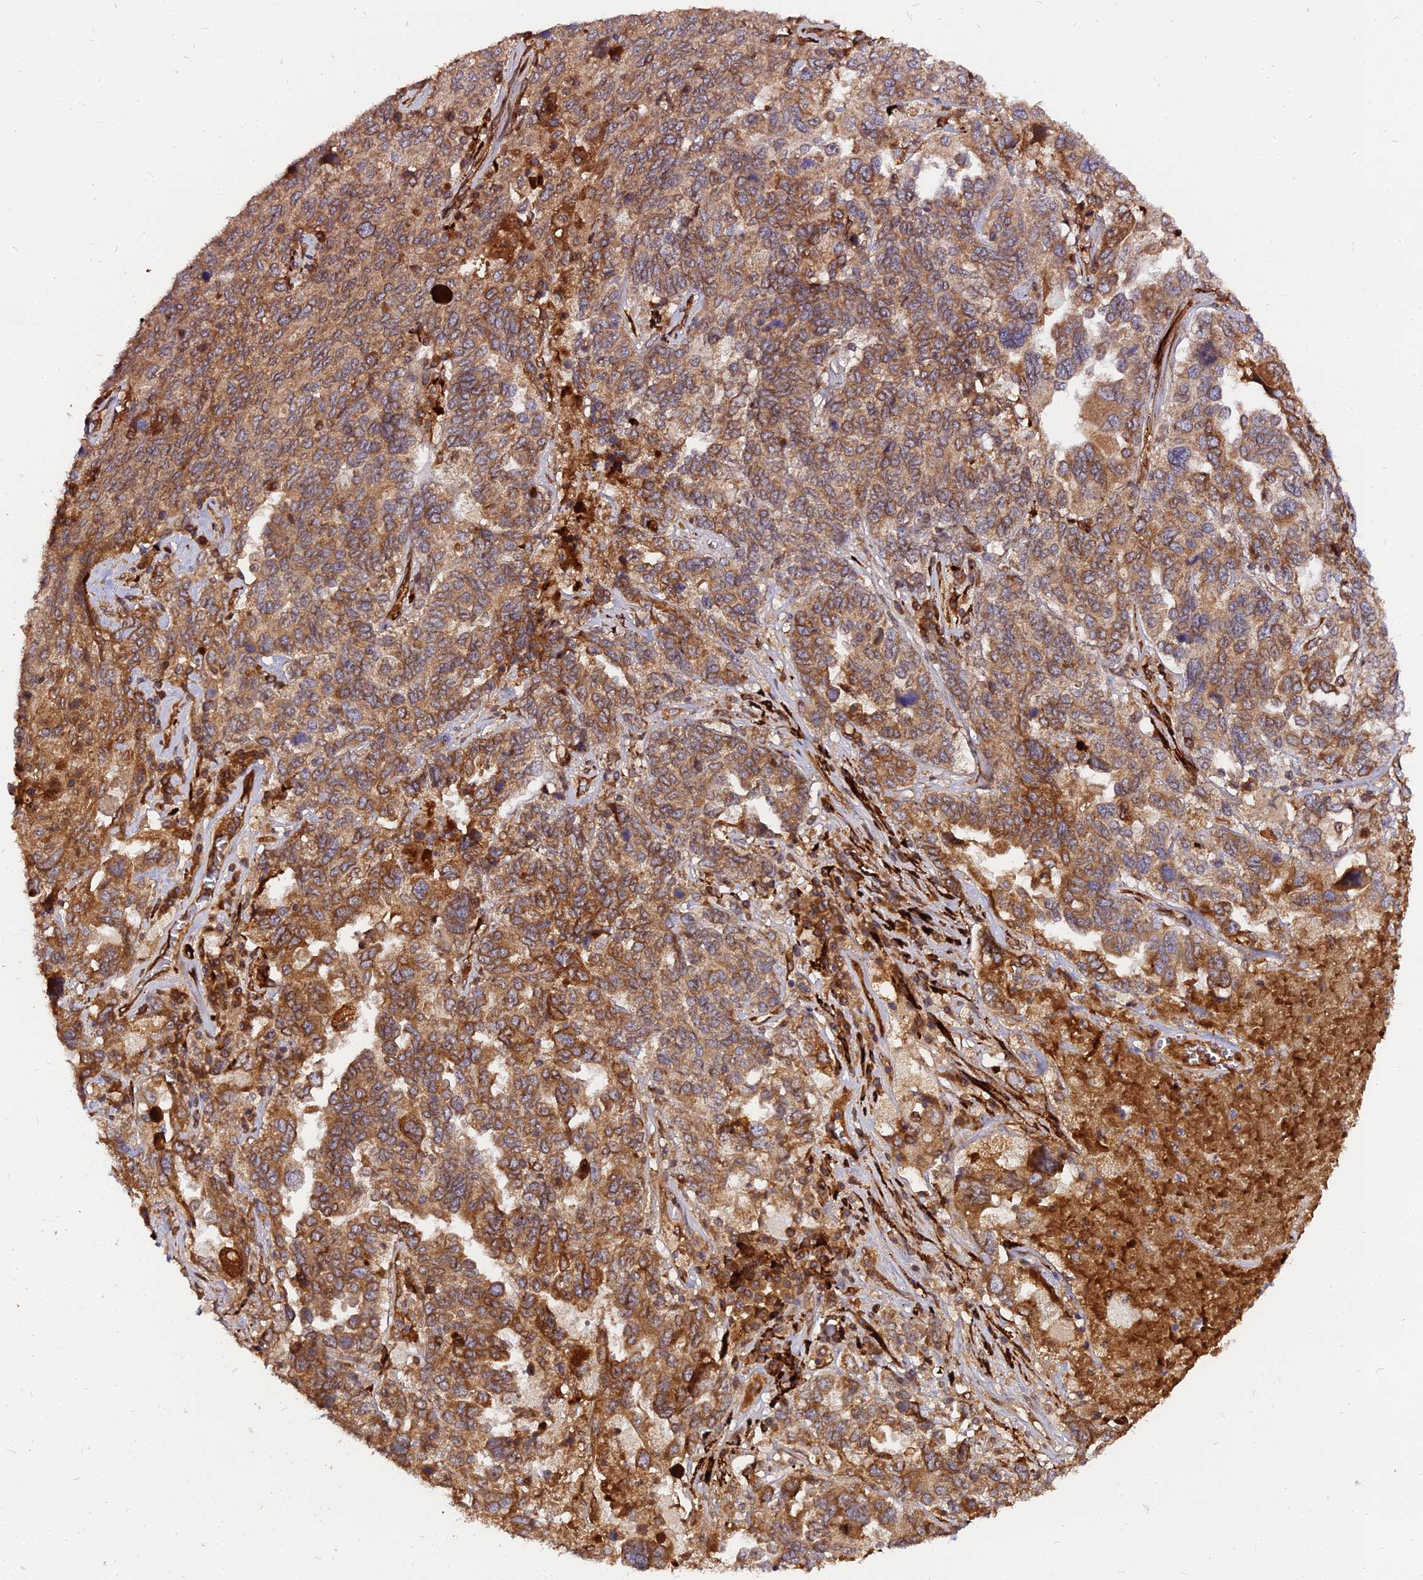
{"staining": {"intensity": "moderate", "quantity": ">75%", "location": "cytoplasmic/membranous"}, "tissue": "ovarian cancer", "cell_type": "Tumor cells", "image_type": "cancer", "snomed": [{"axis": "morphology", "description": "Carcinoma, endometroid"}, {"axis": "topography", "description": "Ovary"}], "caption": "This is an image of IHC staining of ovarian endometroid carcinoma, which shows moderate staining in the cytoplasmic/membranous of tumor cells.", "gene": "PDE4D", "patient": {"sex": "female", "age": 62}}